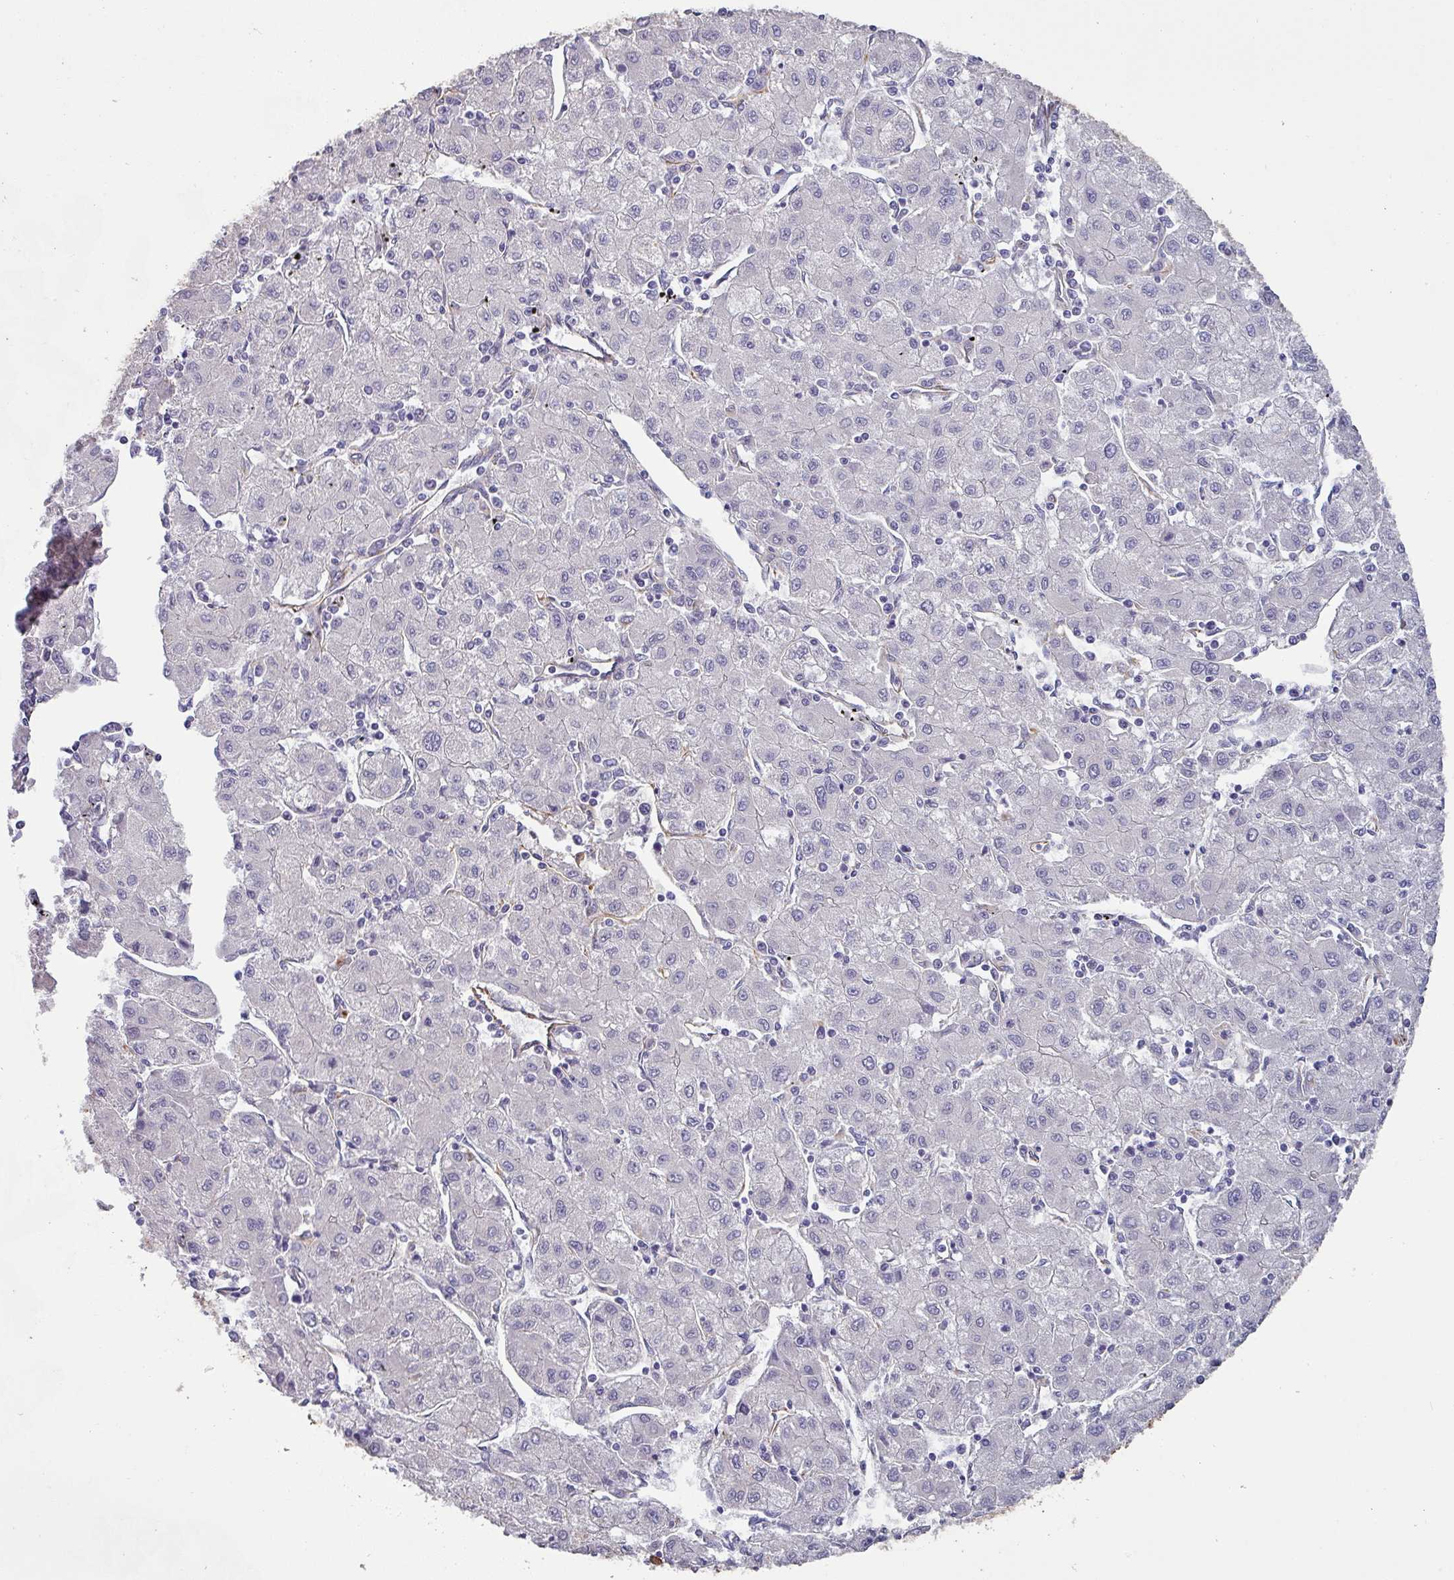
{"staining": {"intensity": "negative", "quantity": "none", "location": "none"}, "tissue": "liver cancer", "cell_type": "Tumor cells", "image_type": "cancer", "snomed": [{"axis": "morphology", "description": "Carcinoma, Hepatocellular, NOS"}, {"axis": "topography", "description": "Liver"}], "caption": "Immunohistochemical staining of human hepatocellular carcinoma (liver) demonstrates no significant staining in tumor cells.", "gene": "ZNF280C", "patient": {"sex": "male", "age": 72}}